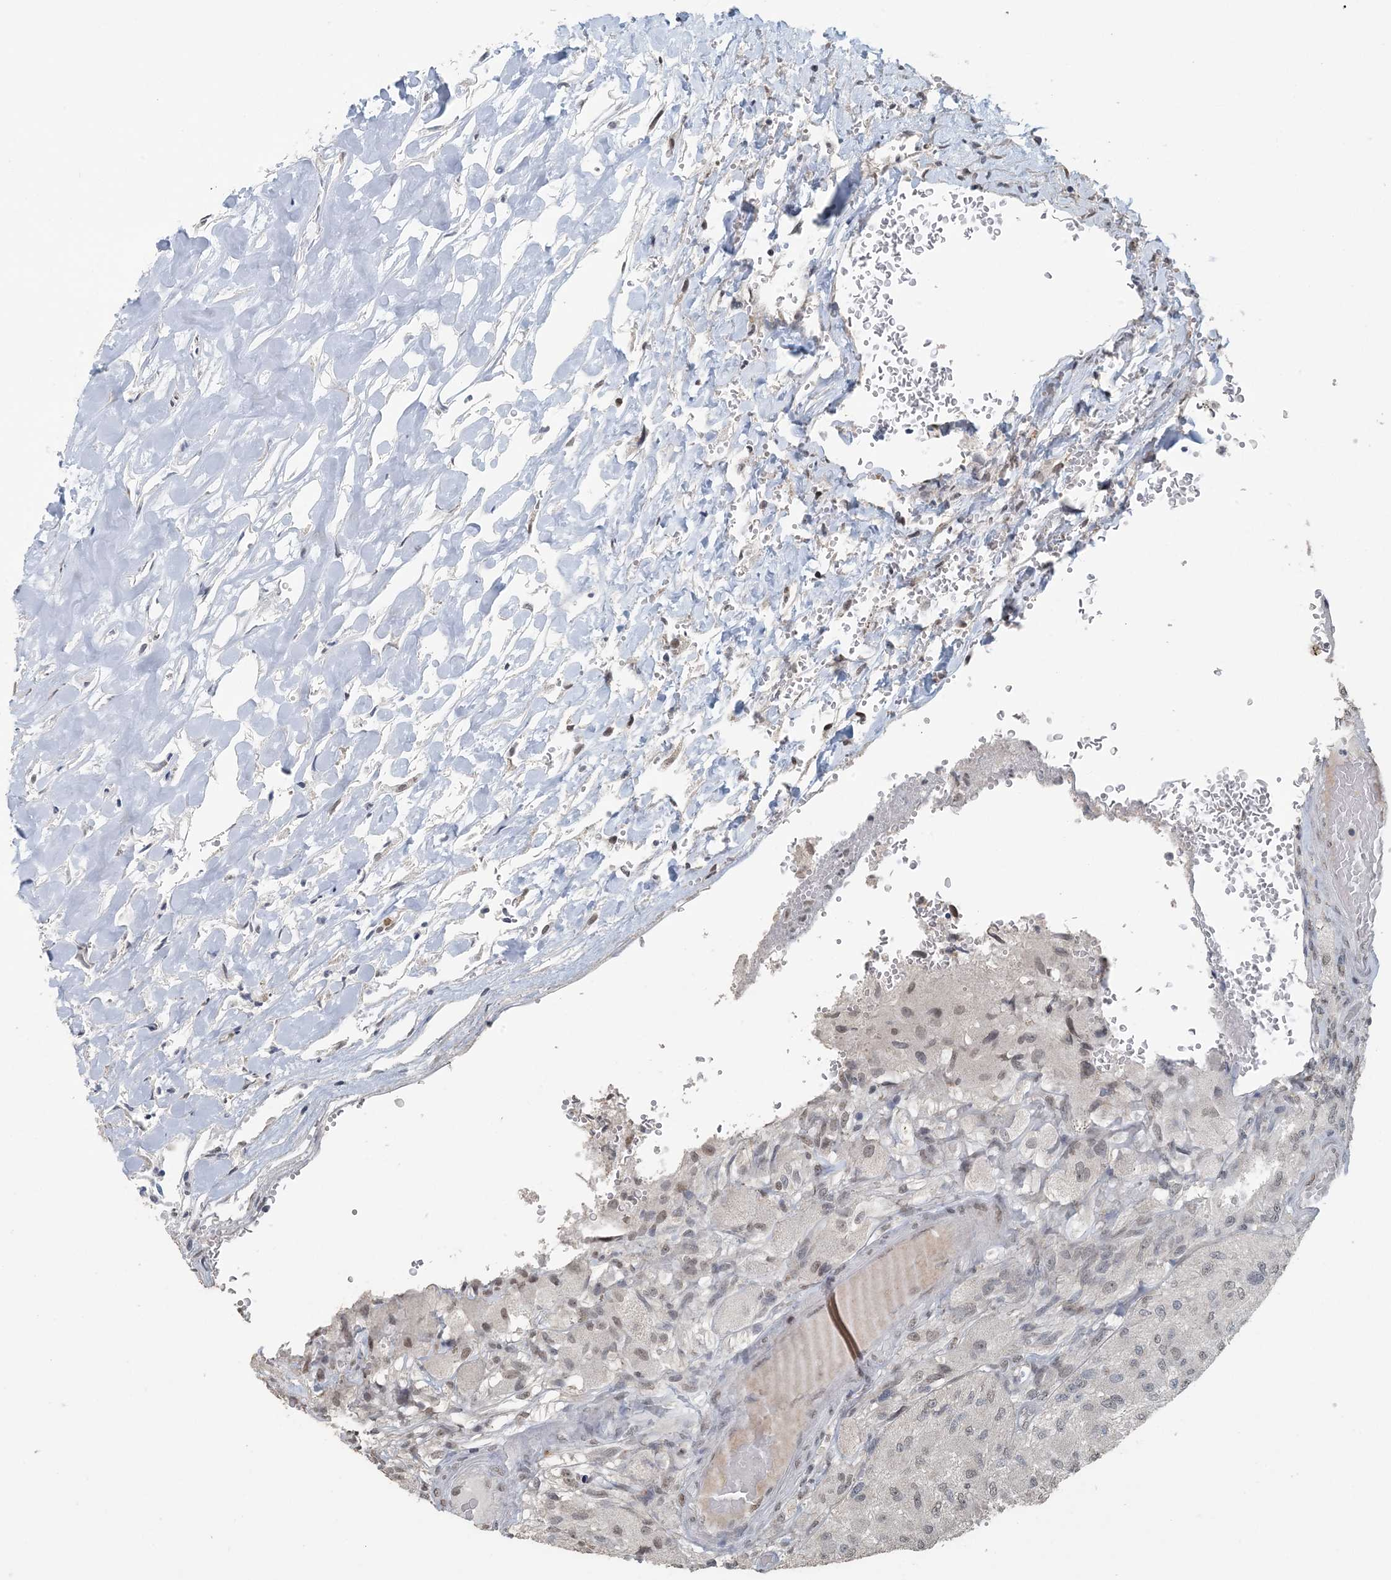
{"staining": {"intensity": "negative", "quantity": "none", "location": "none"}, "tissue": "glioma", "cell_type": "Tumor cells", "image_type": "cancer", "snomed": [{"axis": "morphology", "description": "Normal tissue, NOS"}, {"axis": "morphology", "description": "Glioma, malignant, High grade"}, {"axis": "topography", "description": "Cerebral cortex"}], "caption": "Immunohistochemical staining of human glioma displays no significant expression in tumor cells.", "gene": "MBD2", "patient": {"sex": "male", "age": 77}}